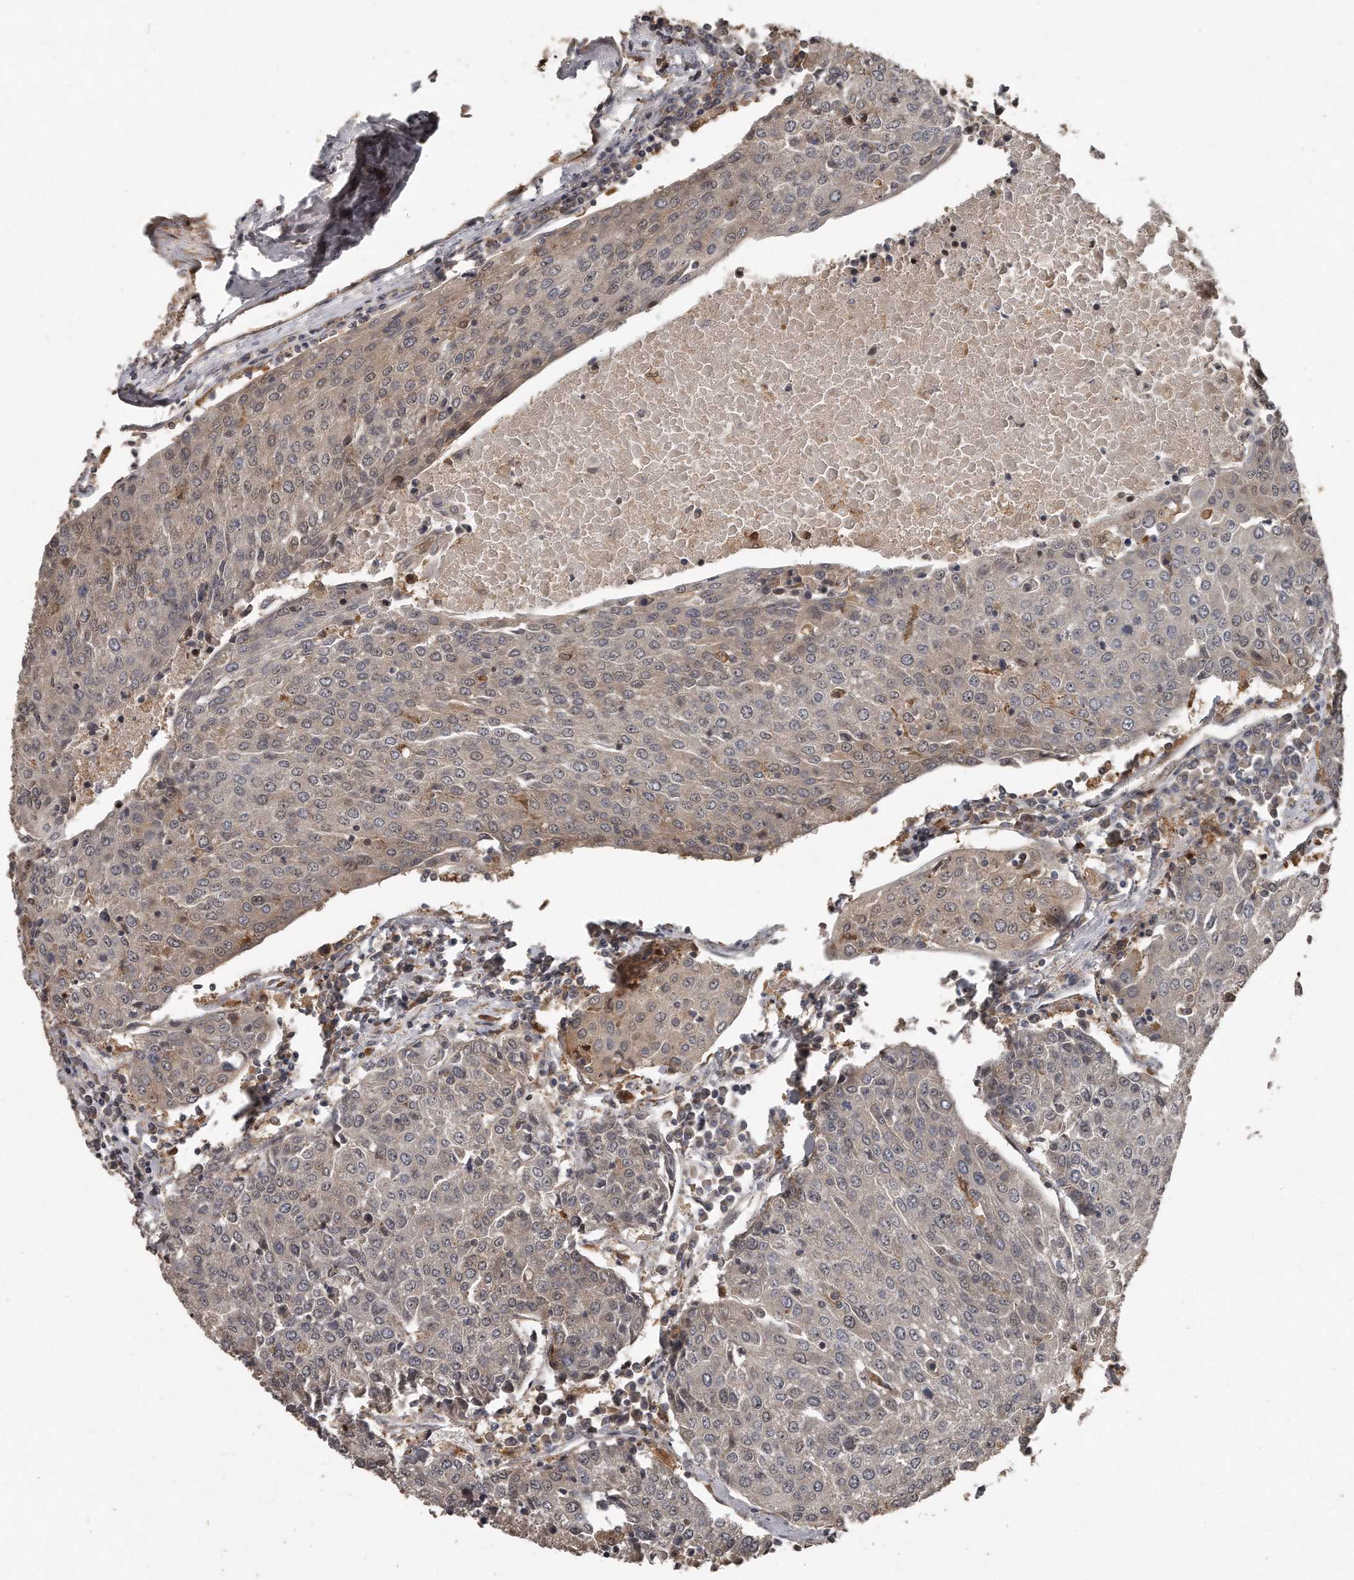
{"staining": {"intensity": "weak", "quantity": "<25%", "location": "nuclear"}, "tissue": "urothelial cancer", "cell_type": "Tumor cells", "image_type": "cancer", "snomed": [{"axis": "morphology", "description": "Urothelial carcinoma, High grade"}, {"axis": "topography", "description": "Urinary bladder"}], "caption": "Tumor cells are negative for protein expression in human urothelial cancer.", "gene": "GCH1", "patient": {"sex": "female", "age": 85}}